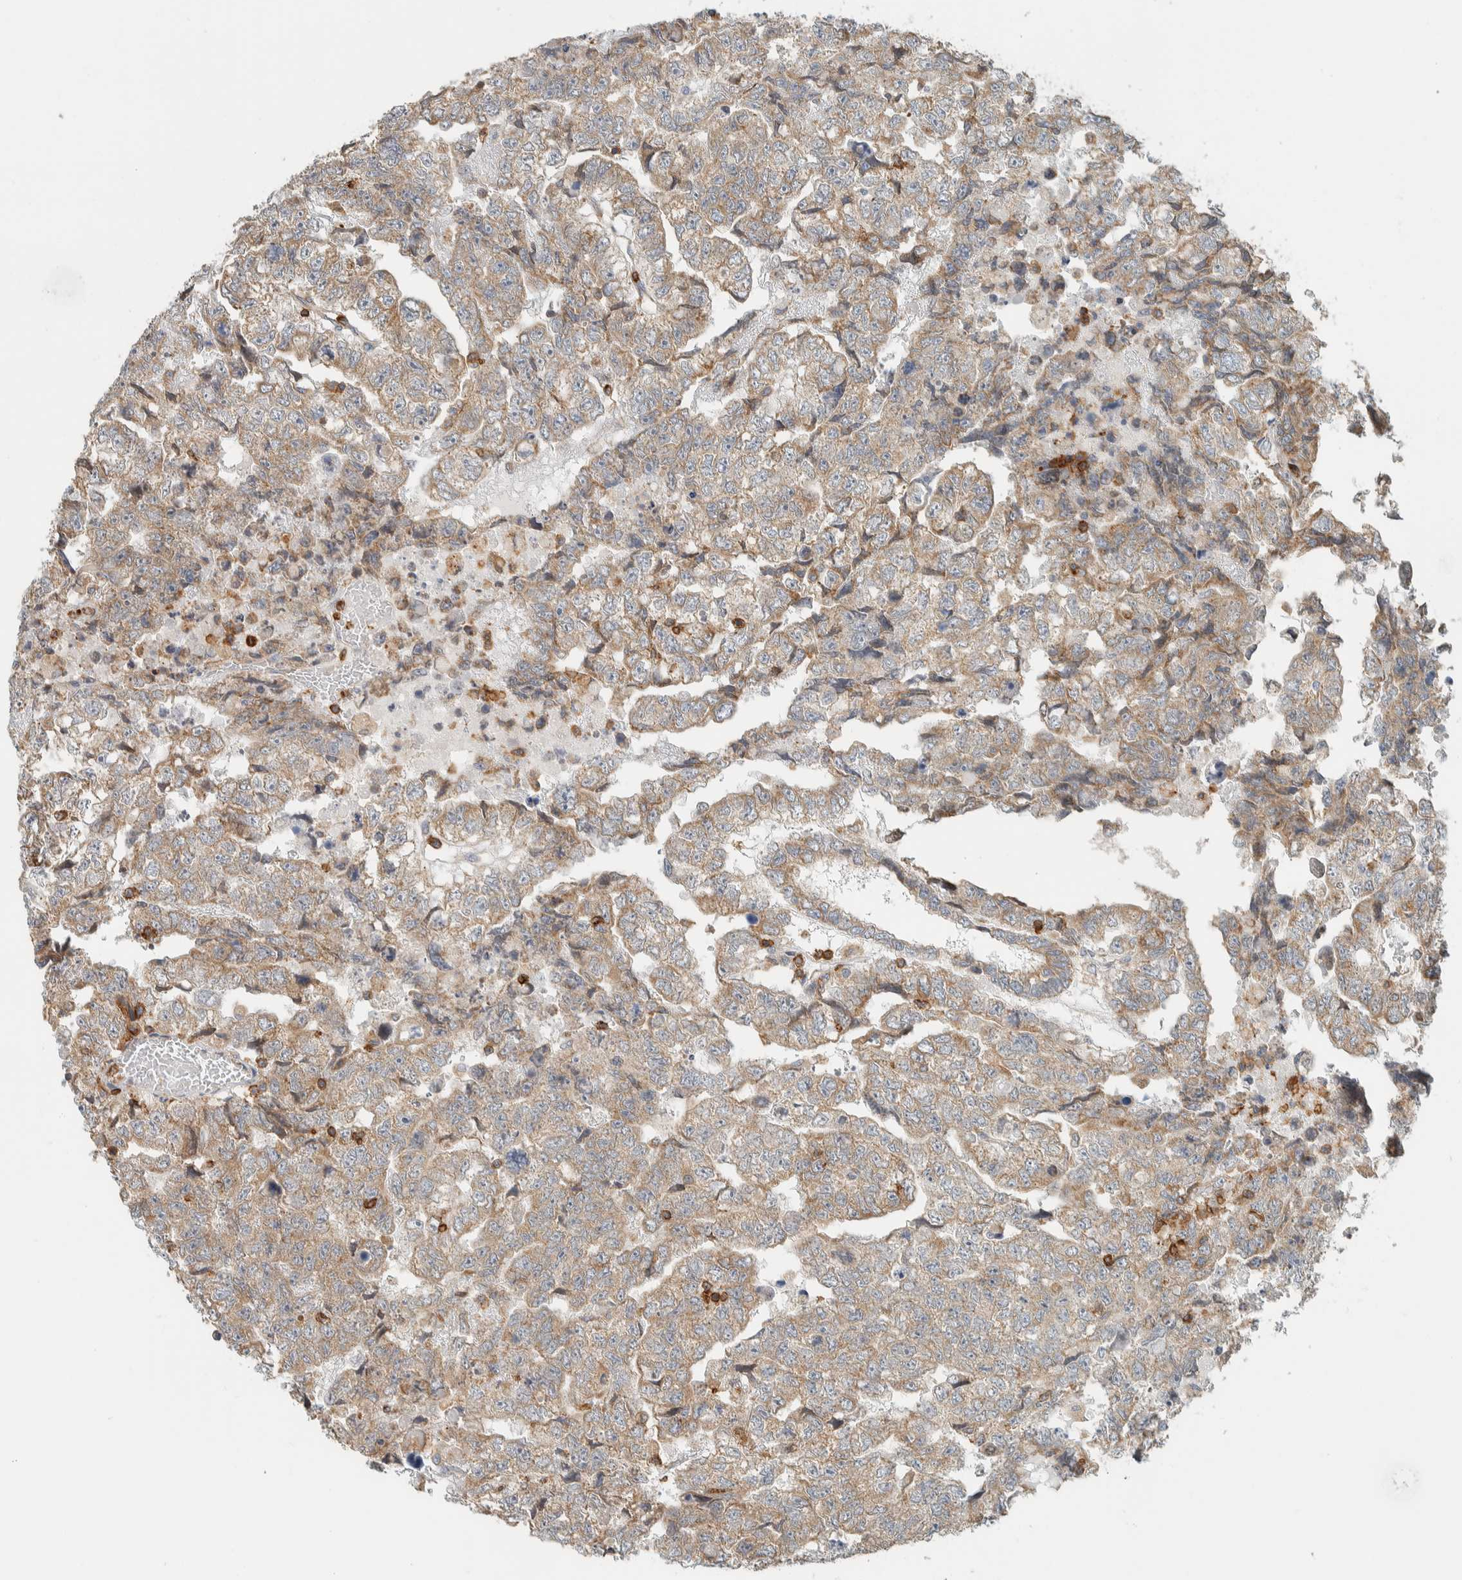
{"staining": {"intensity": "weak", "quantity": ">75%", "location": "cytoplasmic/membranous"}, "tissue": "testis cancer", "cell_type": "Tumor cells", "image_type": "cancer", "snomed": [{"axis": "morphology", "description": "Carcinoma, Embryonal, NOS"}, {"axis": "topography", "description": "Testis"}], "caption": "Testis cancer (embryonal carcinoma) stained with a protein marker shows weak staining in tumor cells.", "gene": "CCDC57", "patient": {"sex": "male", "age": 36}}